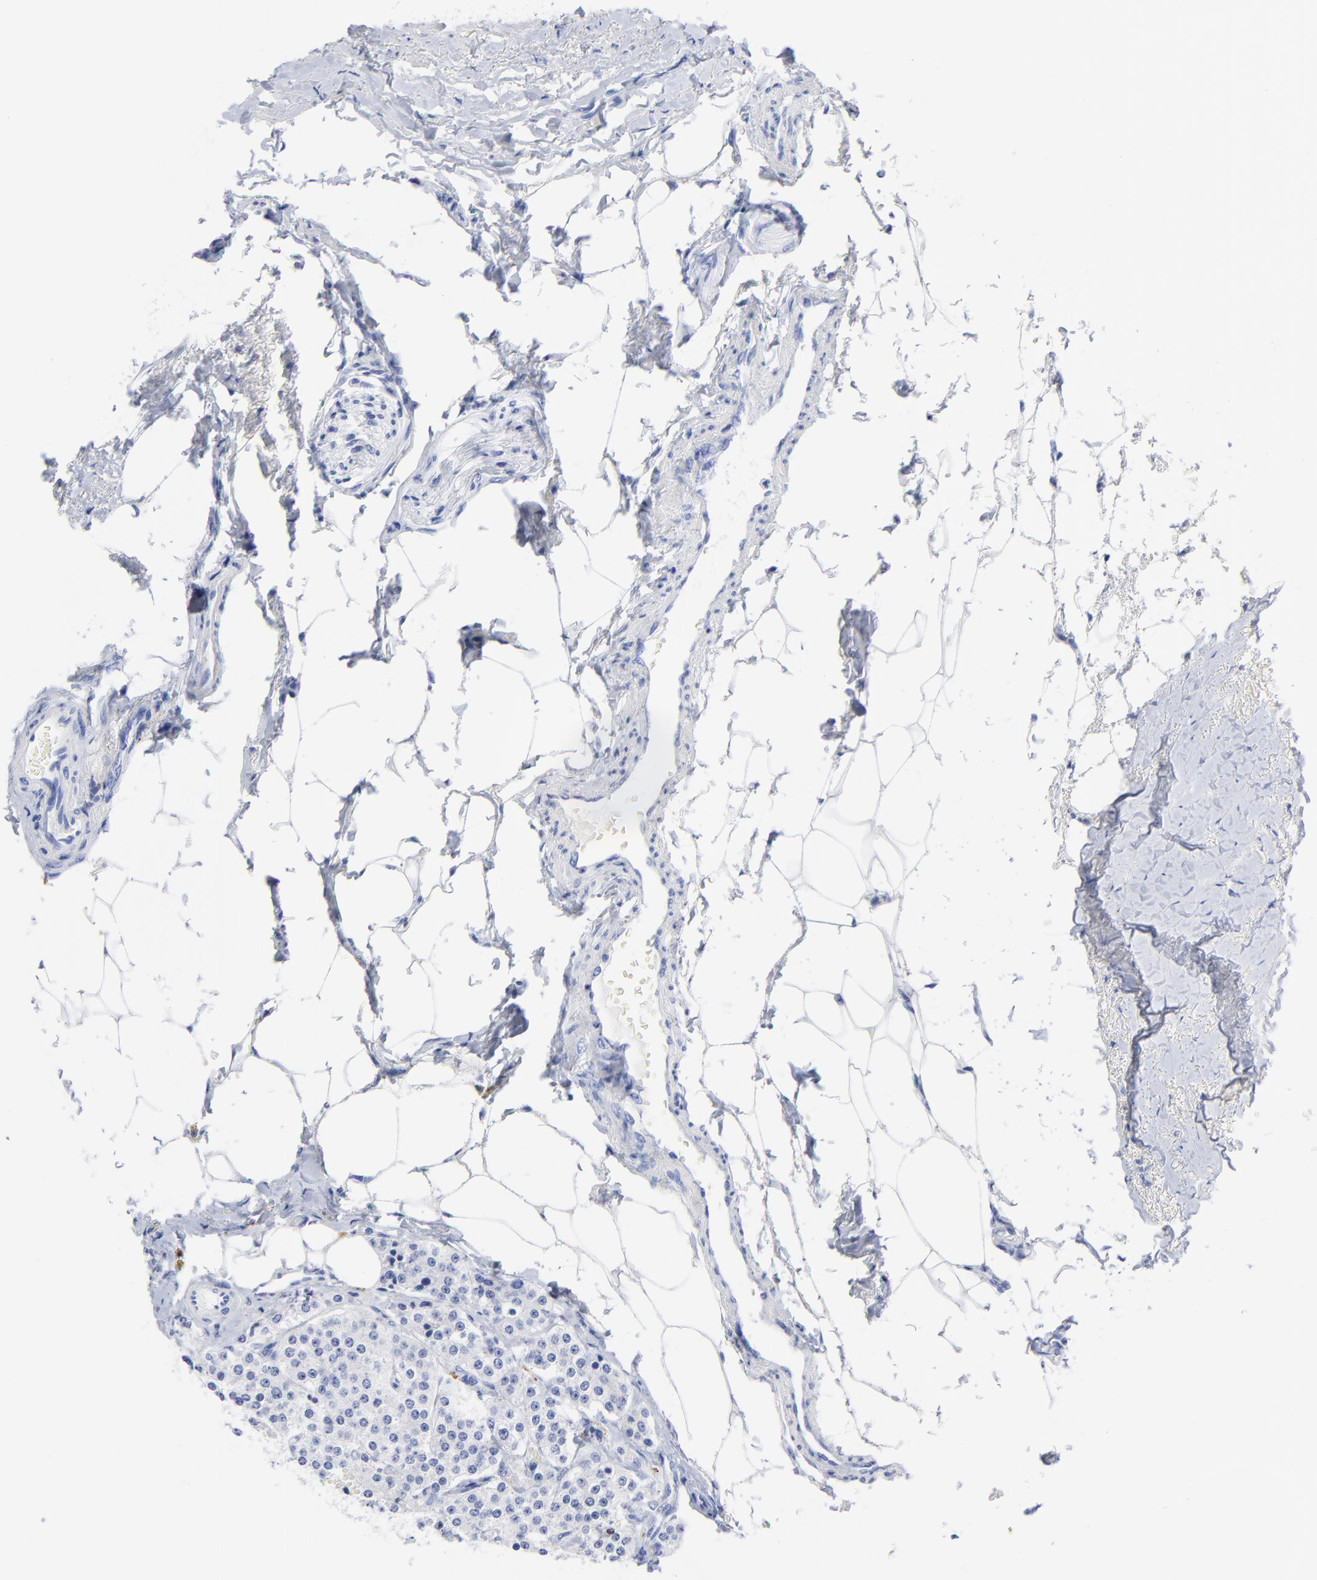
{"staining": {"intensity": "negative", "quantity": "none", "location": "none"}, "tissue": "carcinoid", "cell_type": "Tumor cells", "image_type": "cancer", "snomed": [{"axis": "morphology", "description": "Carcinoid, malignant, NOS"}, {"axis": "topography", "description": "Colon"}], "caption": "DAB (3,3'-diaminobenzidine) immunohistochemical staining of human carcinoid shows no significant expression in tumor cells. (DAB immunohistochemistry with hematoxylin counter stain).", "gene": "CPVL", "patient": {"sex": "female", "age": 61}}